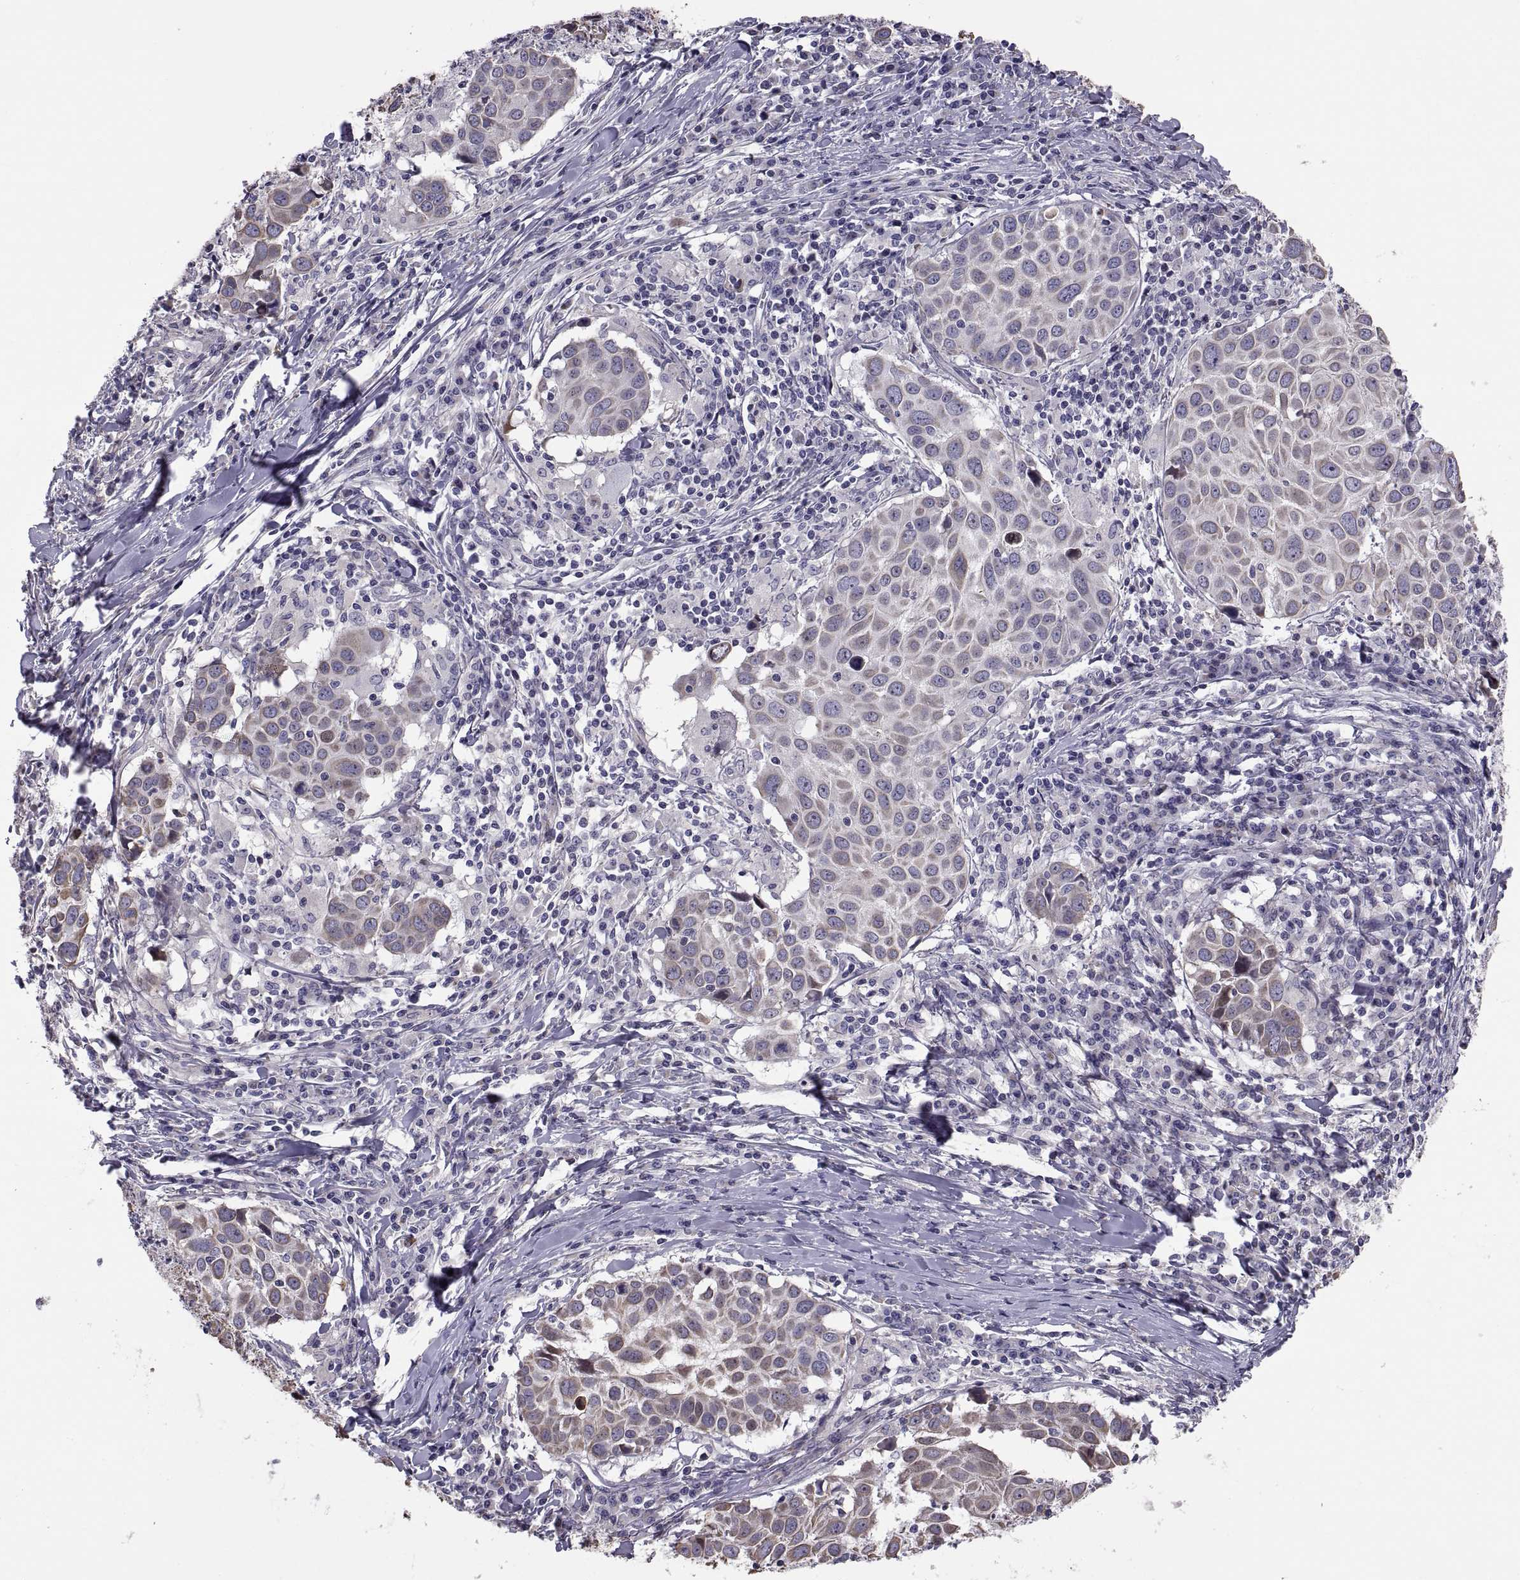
{"staining": {"intensity": "moderate", "quantity": "<25%", "location": "cytoplasmic/membranous"}, "tissue": "lung cancer", "cell_type": "Tumor cells", "image_type": "cancer", "snomed": [{"axis": "morphology", "description": "Squamous cell carcinoma, NOS"}, {"axis": "topography", "description": "Lung"}], "caption": "Immunohistochemical staining of lung squamous cell carcinoma demonstrates low levels of moderate cytoplasmic/membranous expression in approximately <25% of tumor cells.", "gene": "ANO1", "patient": {"sex": "male", "age": 57}}